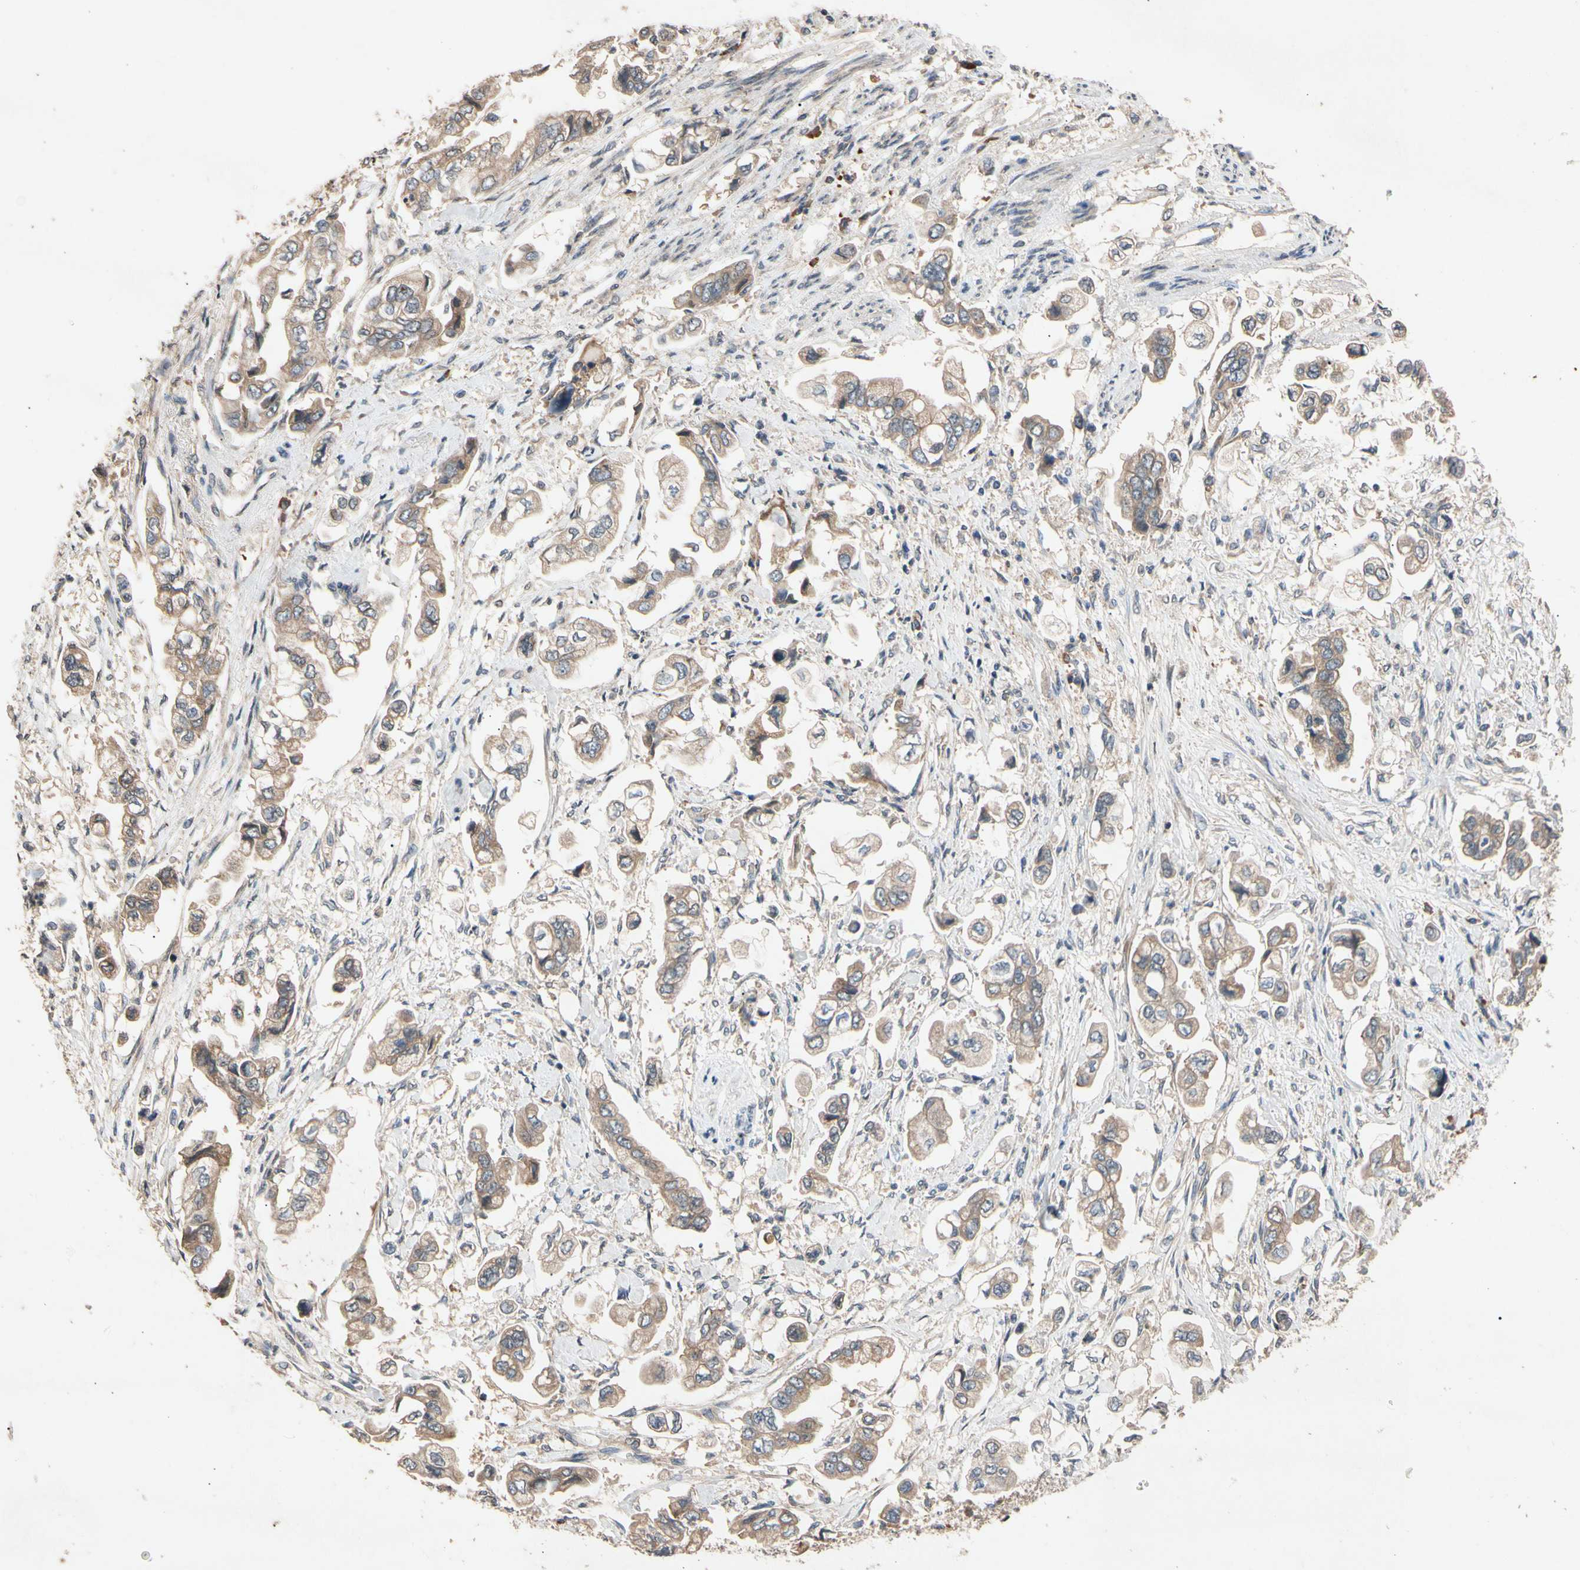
{"staining": {"intensity": "weak", "quantity": ">75%", "location": "cytoplasmic/membranous"}, "tissue": "stomach cancer", "cell_type": "Tumor cells", "image_type": "cancer", "snomed": [{"axis": "morphology", "description": "Adenocarcinoma, NOS"}, {"axis": "topography", "description": "Stomach"}], "caption": "DAB immunohistochemical staining of stomach cancer (adenocarcinoma) shows weak cytoplasmic/membranous protein expression in about >75% of tumor cells. (brown staining indicates protein expression, while blue staining denotes nuclei).", "gene": "PRDX4", "patient": {"sex": "male", "age": 62}}